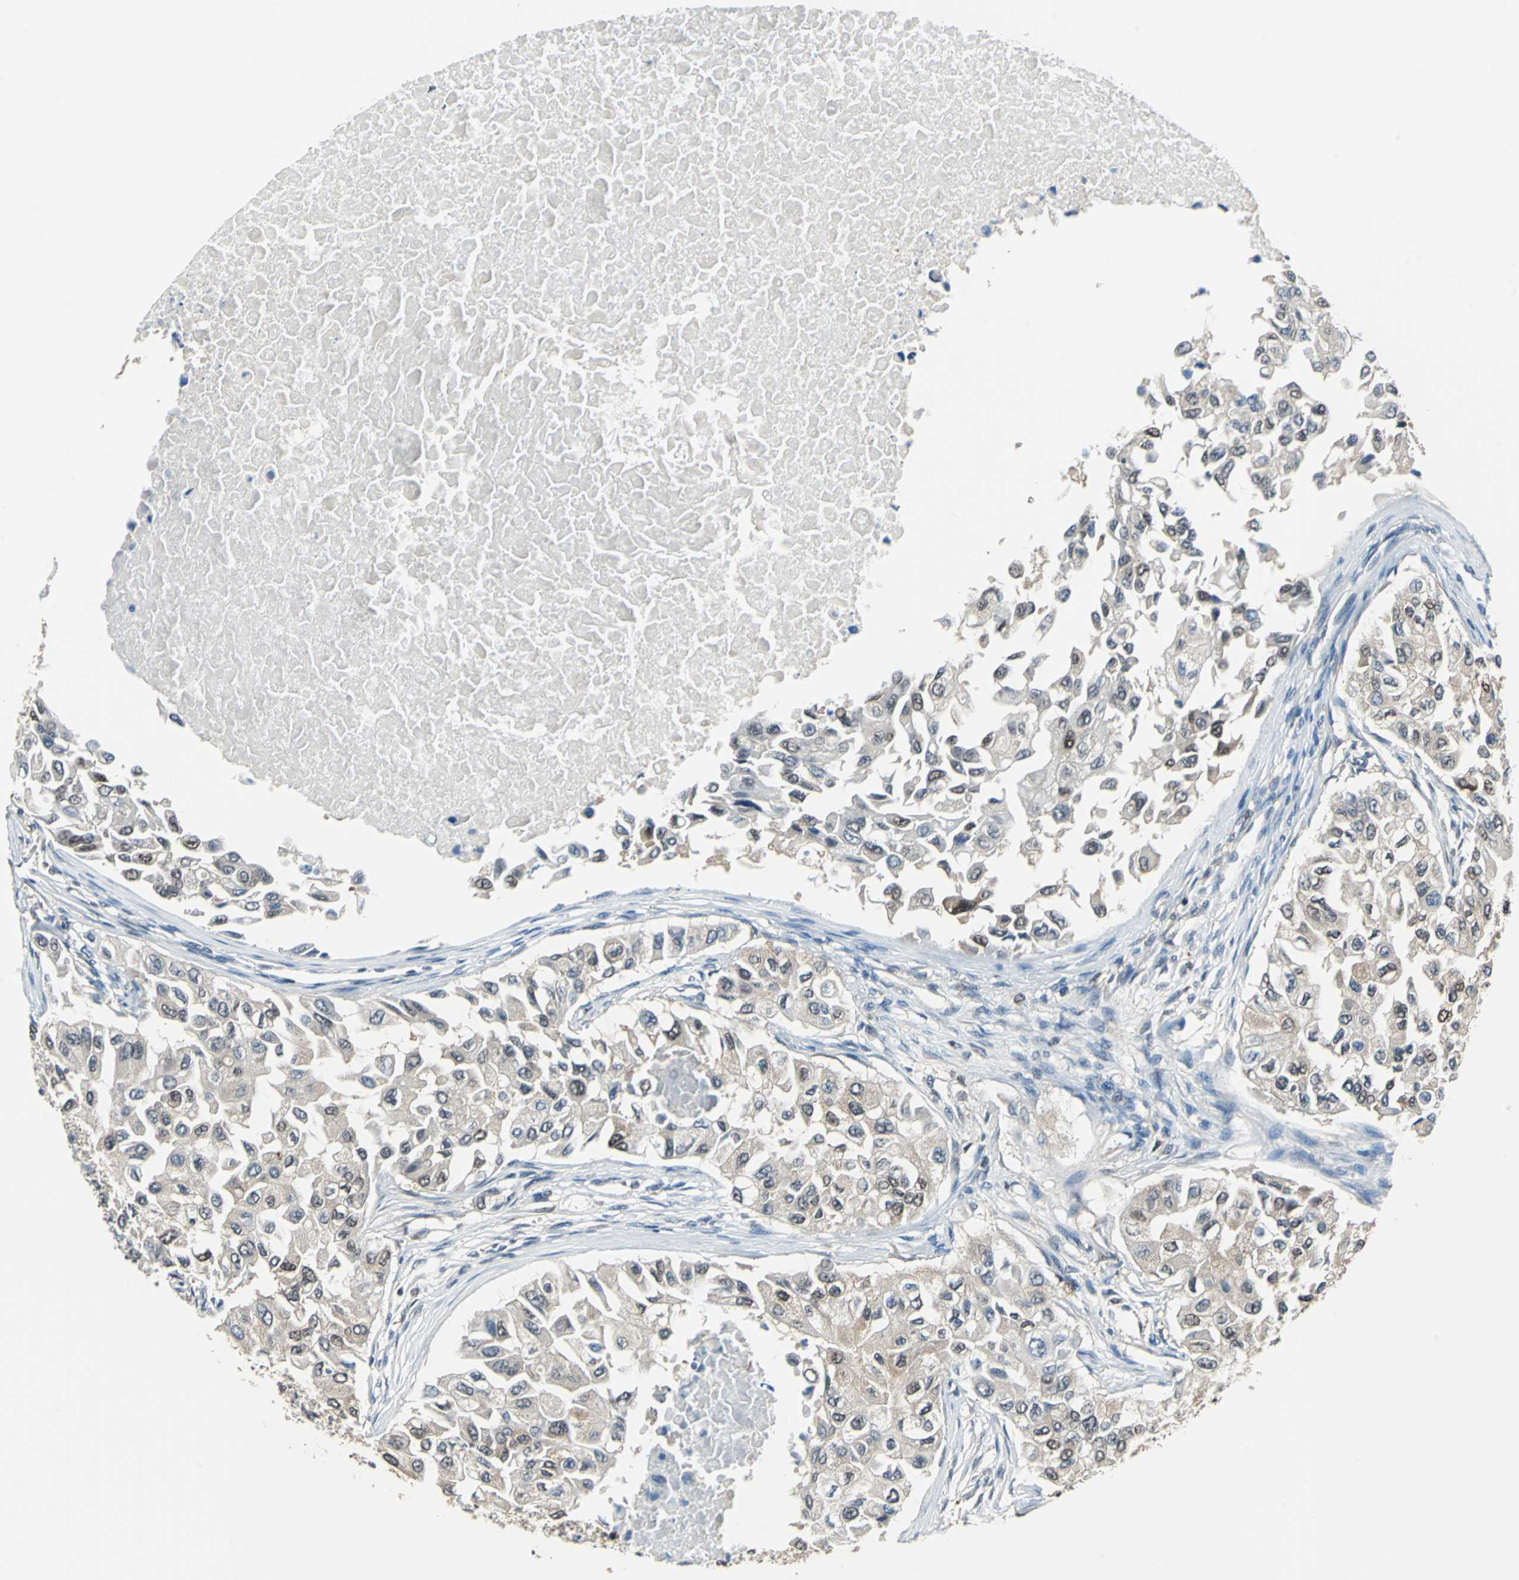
{"staining": {"intensity": "moderate", "quantity": ">75%", "location": "cytoplasmic/membranous,nuclear"}, "tissue": "breast cancer", "cell_type": "Tumor cells", "image_type": "cancer", "snomed": [{"axis": "morphology", "description": "Normal tissue, NOS"}, {"axis": "morphology", "description": "Duct carcinoma"}, {"axis": "topography", "description": "Breast"}], "caption": "Breast cancer (intraductal carcinoma) stained with a brown dye exhibits moderate cytoplasmic/membranous and nuclear positive staining in approximately >75% of tumor cells.", "gene": "PSME1", "patient": {"sex": "female", "age": 49}}